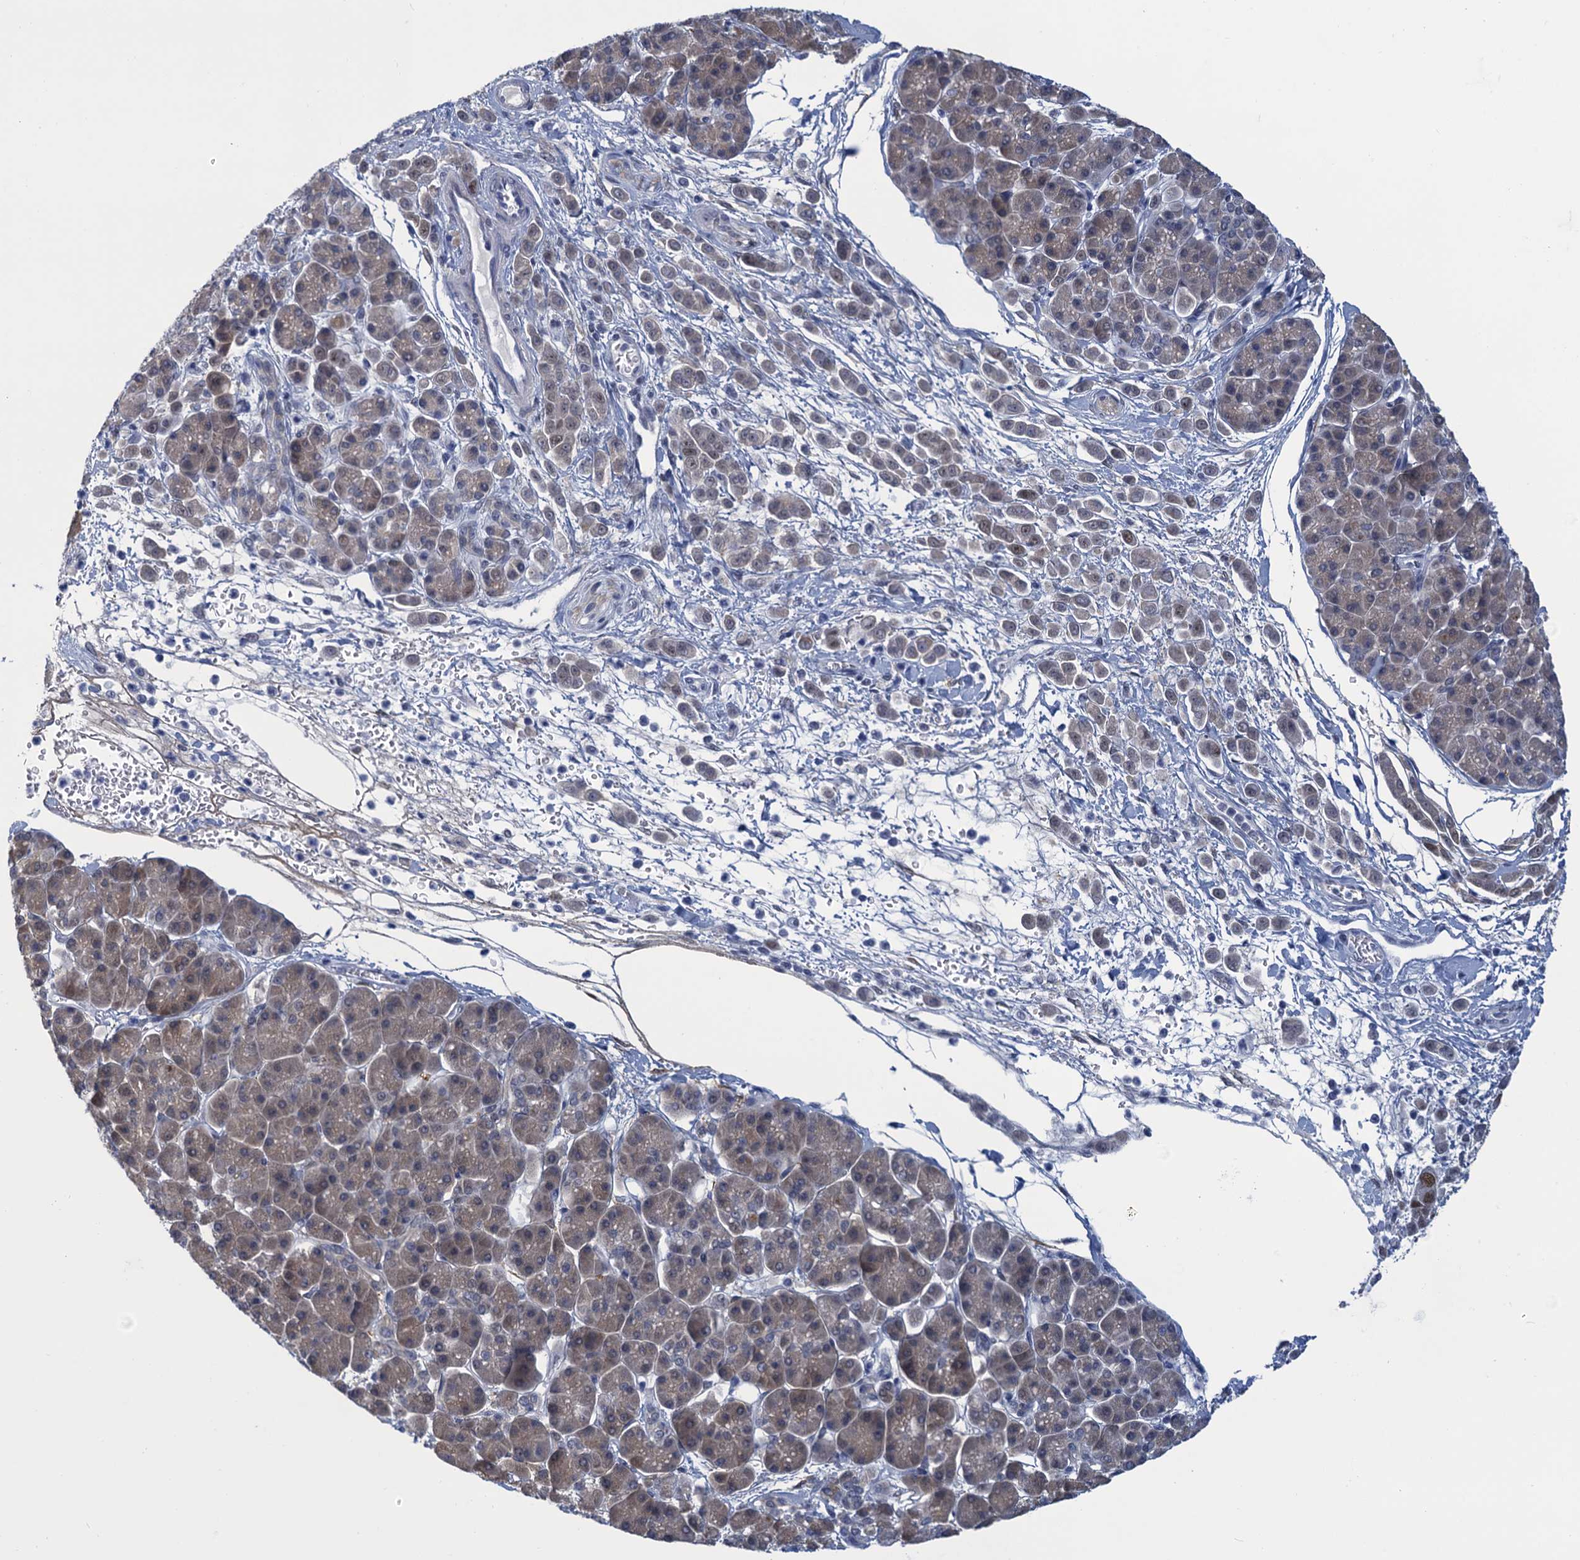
{"staining": {"intensity": "weak", "quantity": "25%-75%", "location": "cytoplasmic/membranous"}, "tissue": "pancreatic cancer", "cell_type": "Tumor cells", "image_type": "cancer", "snomed": [{"axis": "morphology", "description": "Normal tissue, NOS"}, {"axis": "morphology", "description": "Adenocarcinoma, NOS"}, {"axis": "topography", "description": "Pancreas"}], "caption": "Protein expression analysis of pancreatic cancer shows weak cytoplasmic/membranous expression in about 25%-75% of tumor cells.", "gene": "GINS3", "patient": {"sex": "female", "age": 64}}